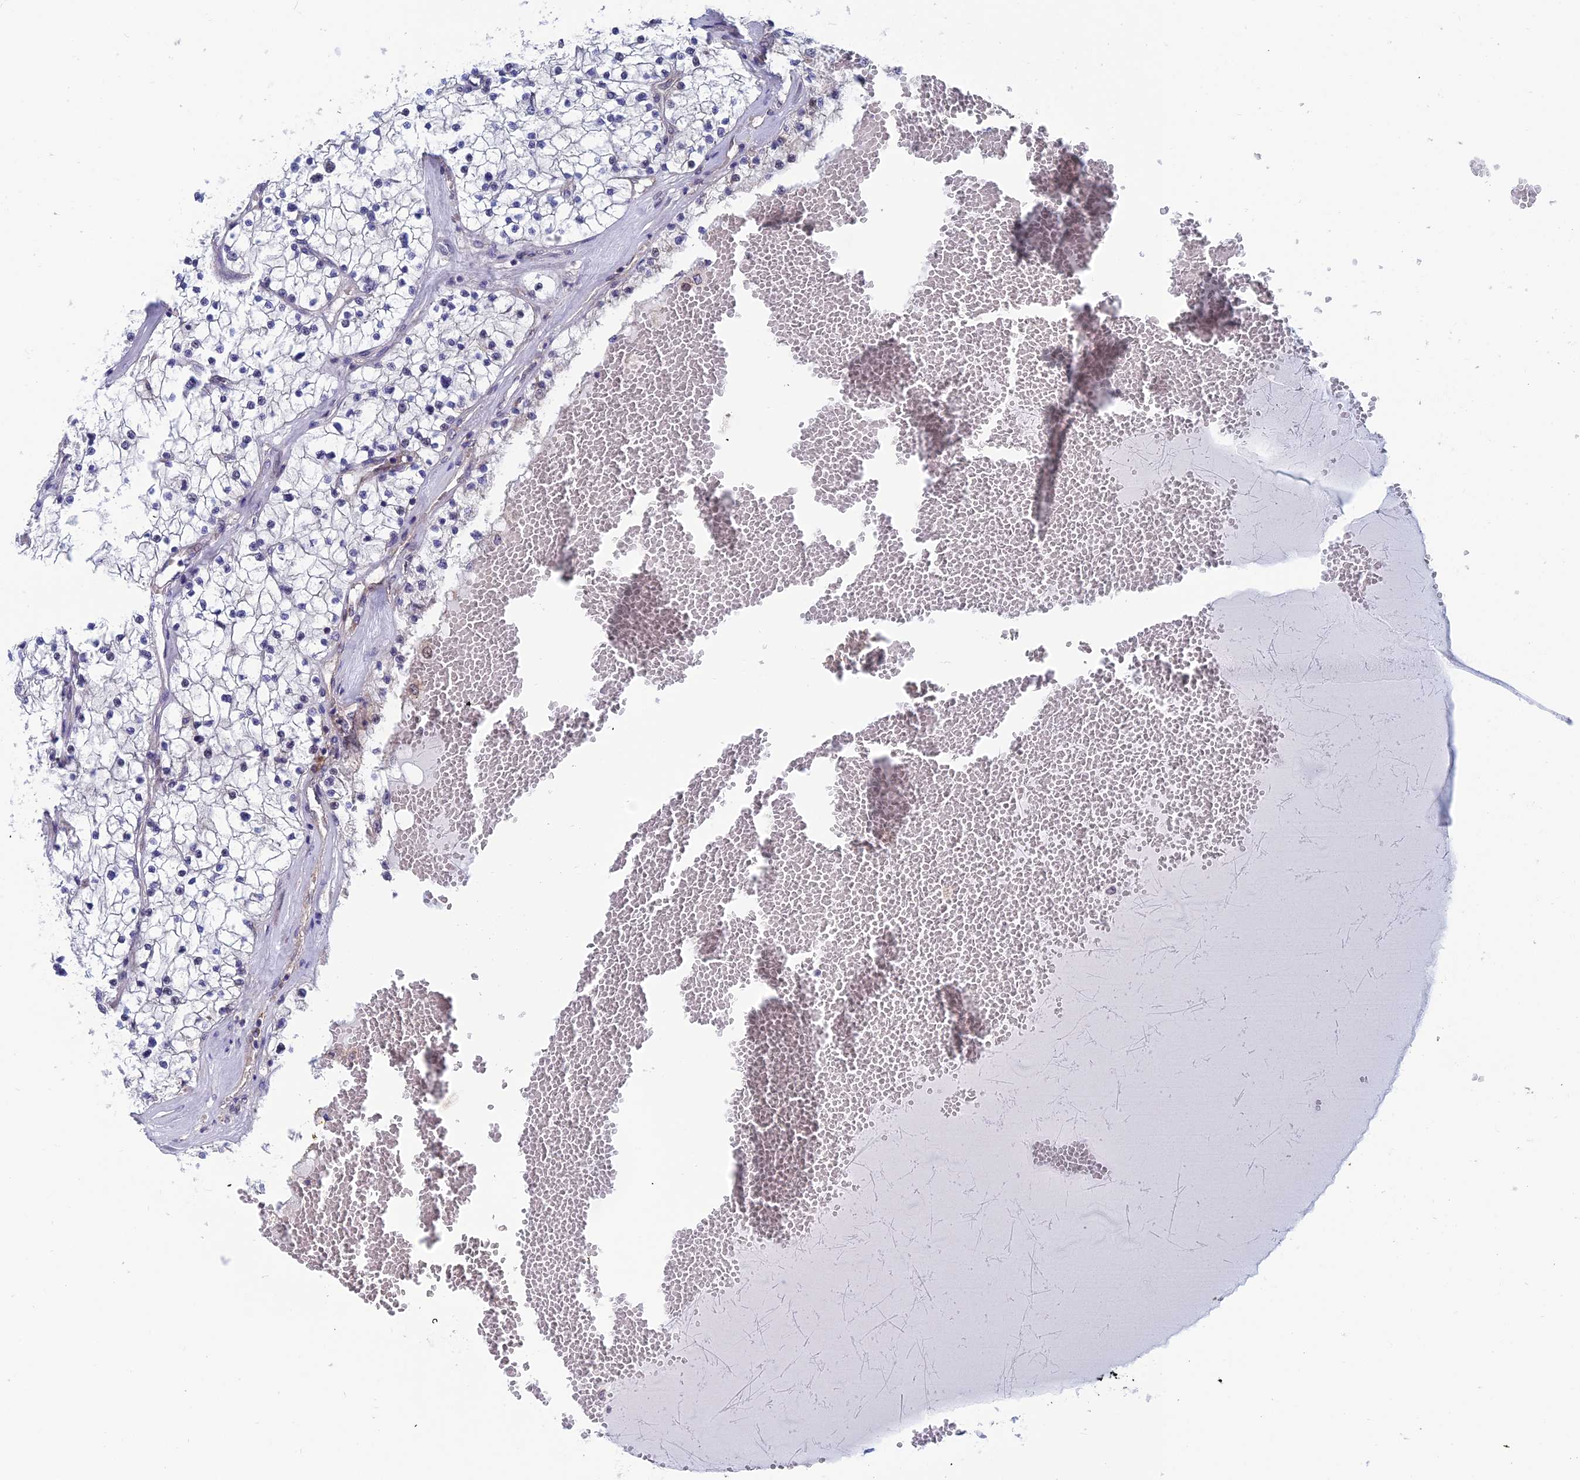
{"staining": {"intensity": "negative", "quantity": "none", "location": "none"}, "tissue": "renal cancer", "cell_type": "Tumor cells", "image_type": "cancer", "snomed": [{"axis": "morphology", "description": "Normal tissue, NOS"}, {"axis": "morphology", "description": "Adenocarcinoma, NOS"}, {"axis": "topography", "description": "Kidney"}], "caption": "Tumor cells show no significant protein staining in adenocarcinoma (renal).", "gene": "IGBP1", "patient": {"sex": "male", "age": 68}}